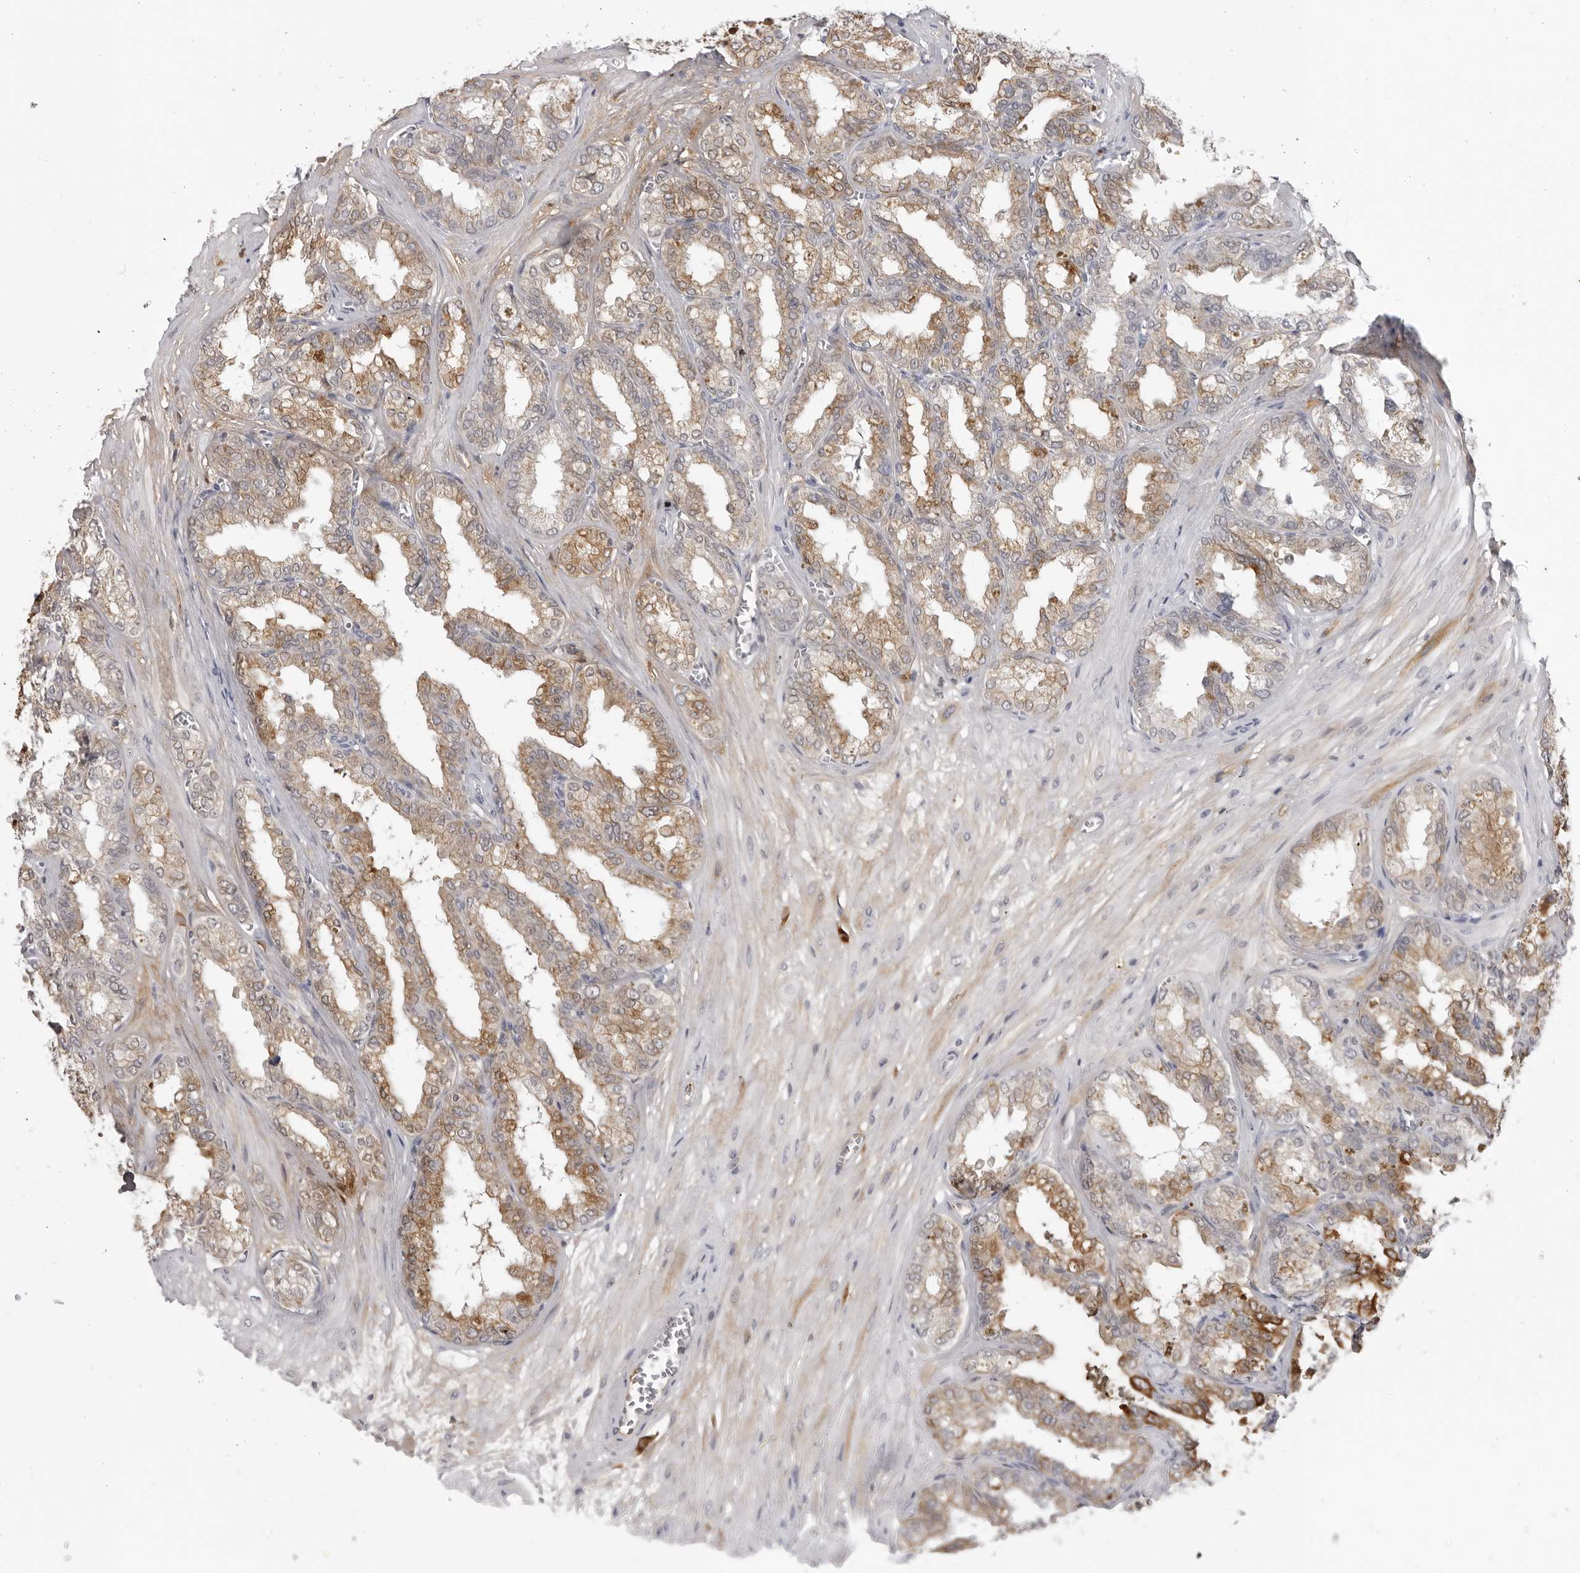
{"staining": {"intensity": "moderate", "quantity": ">75%", "location": "cytoplasmic/membranous"}, "tissue": "seminal vesicle", "cell_type": "Glandular cells", "image_type": "normal", "snomed": [{"axis": "morphology", "description": "Normal tissue, NOS"}, {"axis": "topography", "description": "Prostate"}, {"axis": "topography", "description": "Seminal veicle"}], "caption": "Immunohistochemistry micrograph of benign human seminal vesicle stained for a protein (brown), which demonstrates medium levels of moderate cytoplasmic/membranous positivity in about >75% of glandular cells.", "gene": "SERPINF2", "patient": {"sex": "male", "age": 51}}